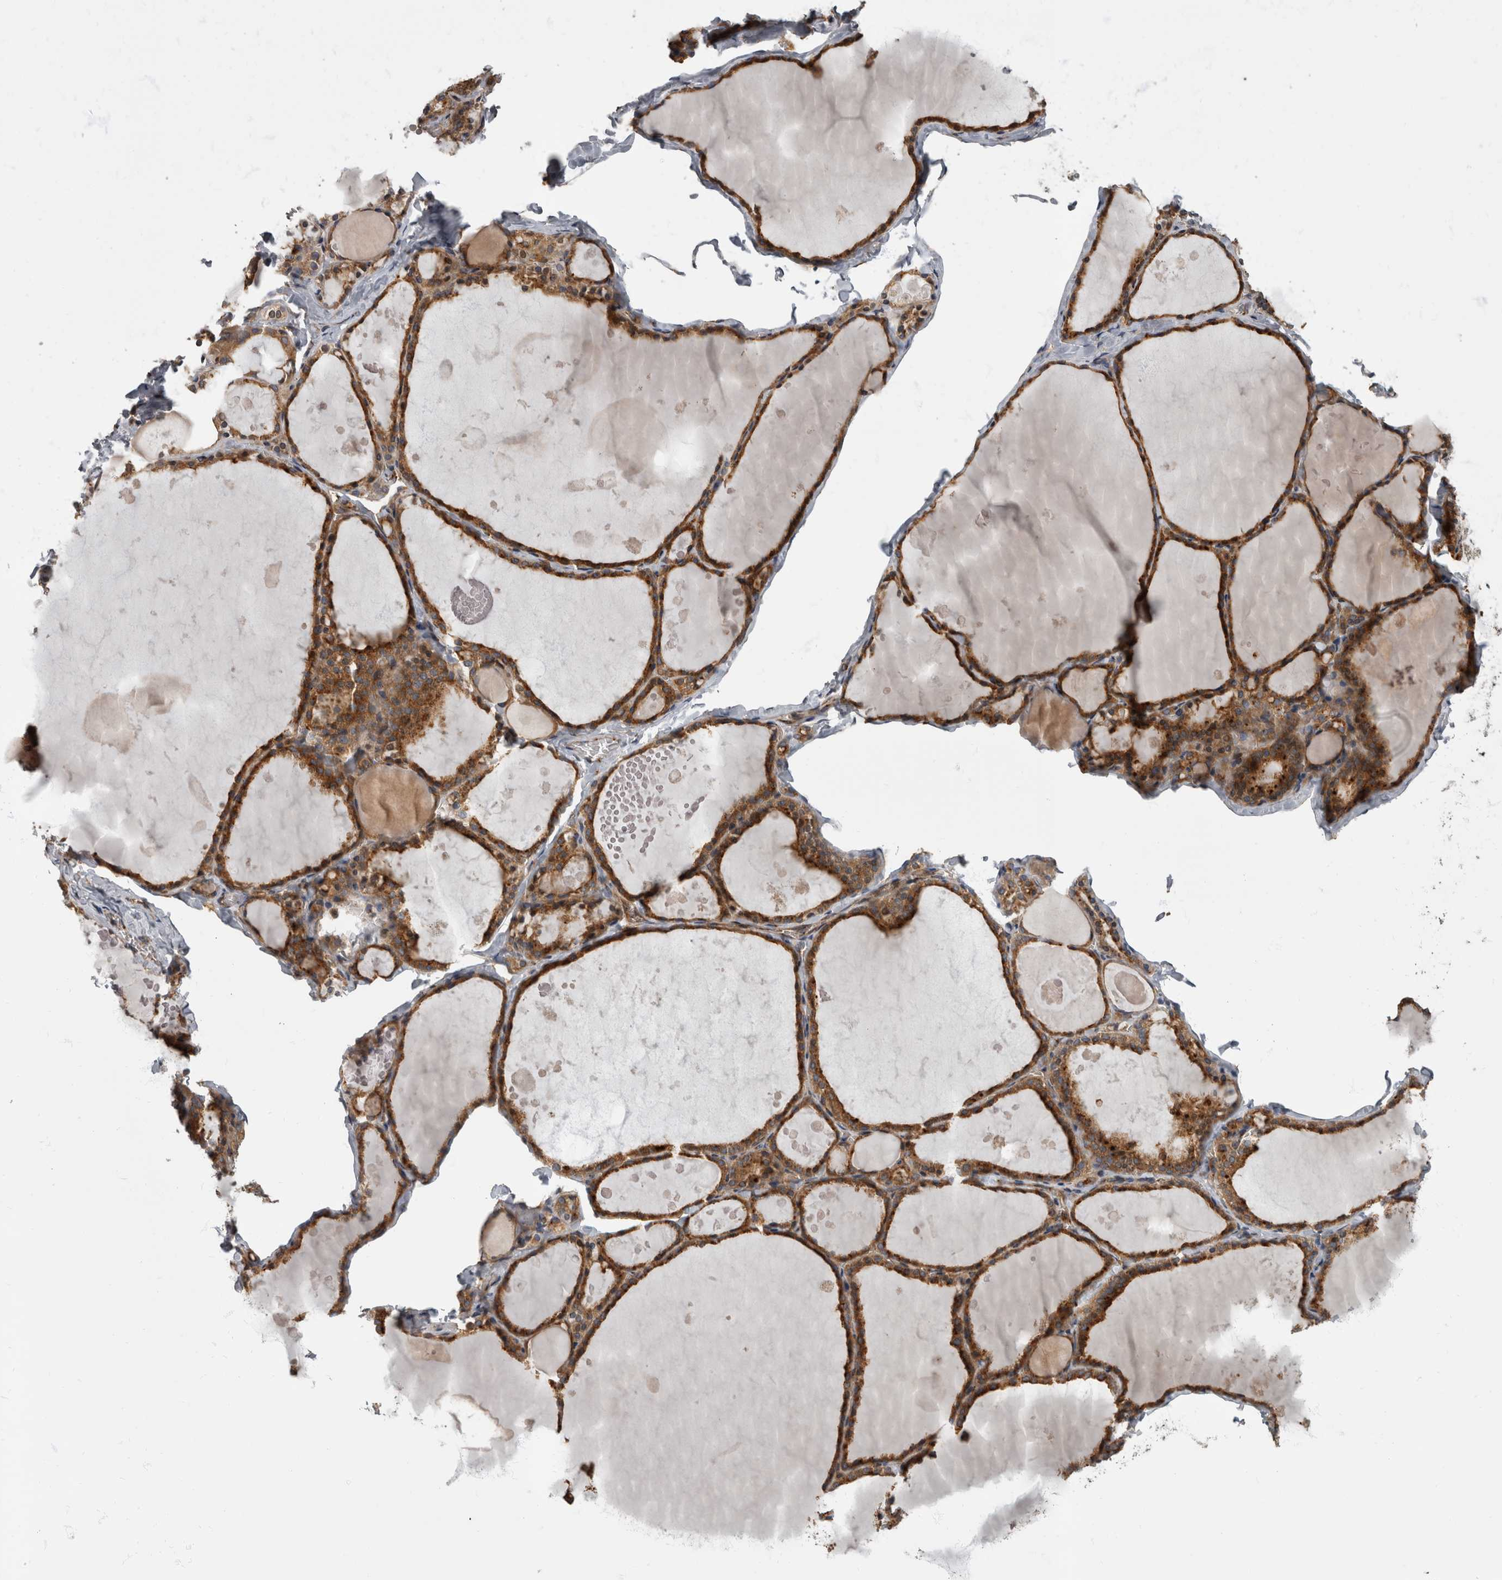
{"staining": {"intensity": "moderate", "quantity": ">75%", "location": "cytoplasmic/membranous"}, "tissue": "thyroid gland", "cell_type": "Glandular cells", "image_type": "normal", "snomed": [{"axis": "morphology", "description": "Normal tissue, NOS"}, {"axis": "topography", "description": "Thyroid gland"}], "caption": "The histopathology image reveals staining of unremarkable thyroid gland, revealing moderate cytoplasmic/membranous protein expression (brown color) within glandular cells.", "gene": "HOOK3", "patient": {"sex": "male", "age": 56}}